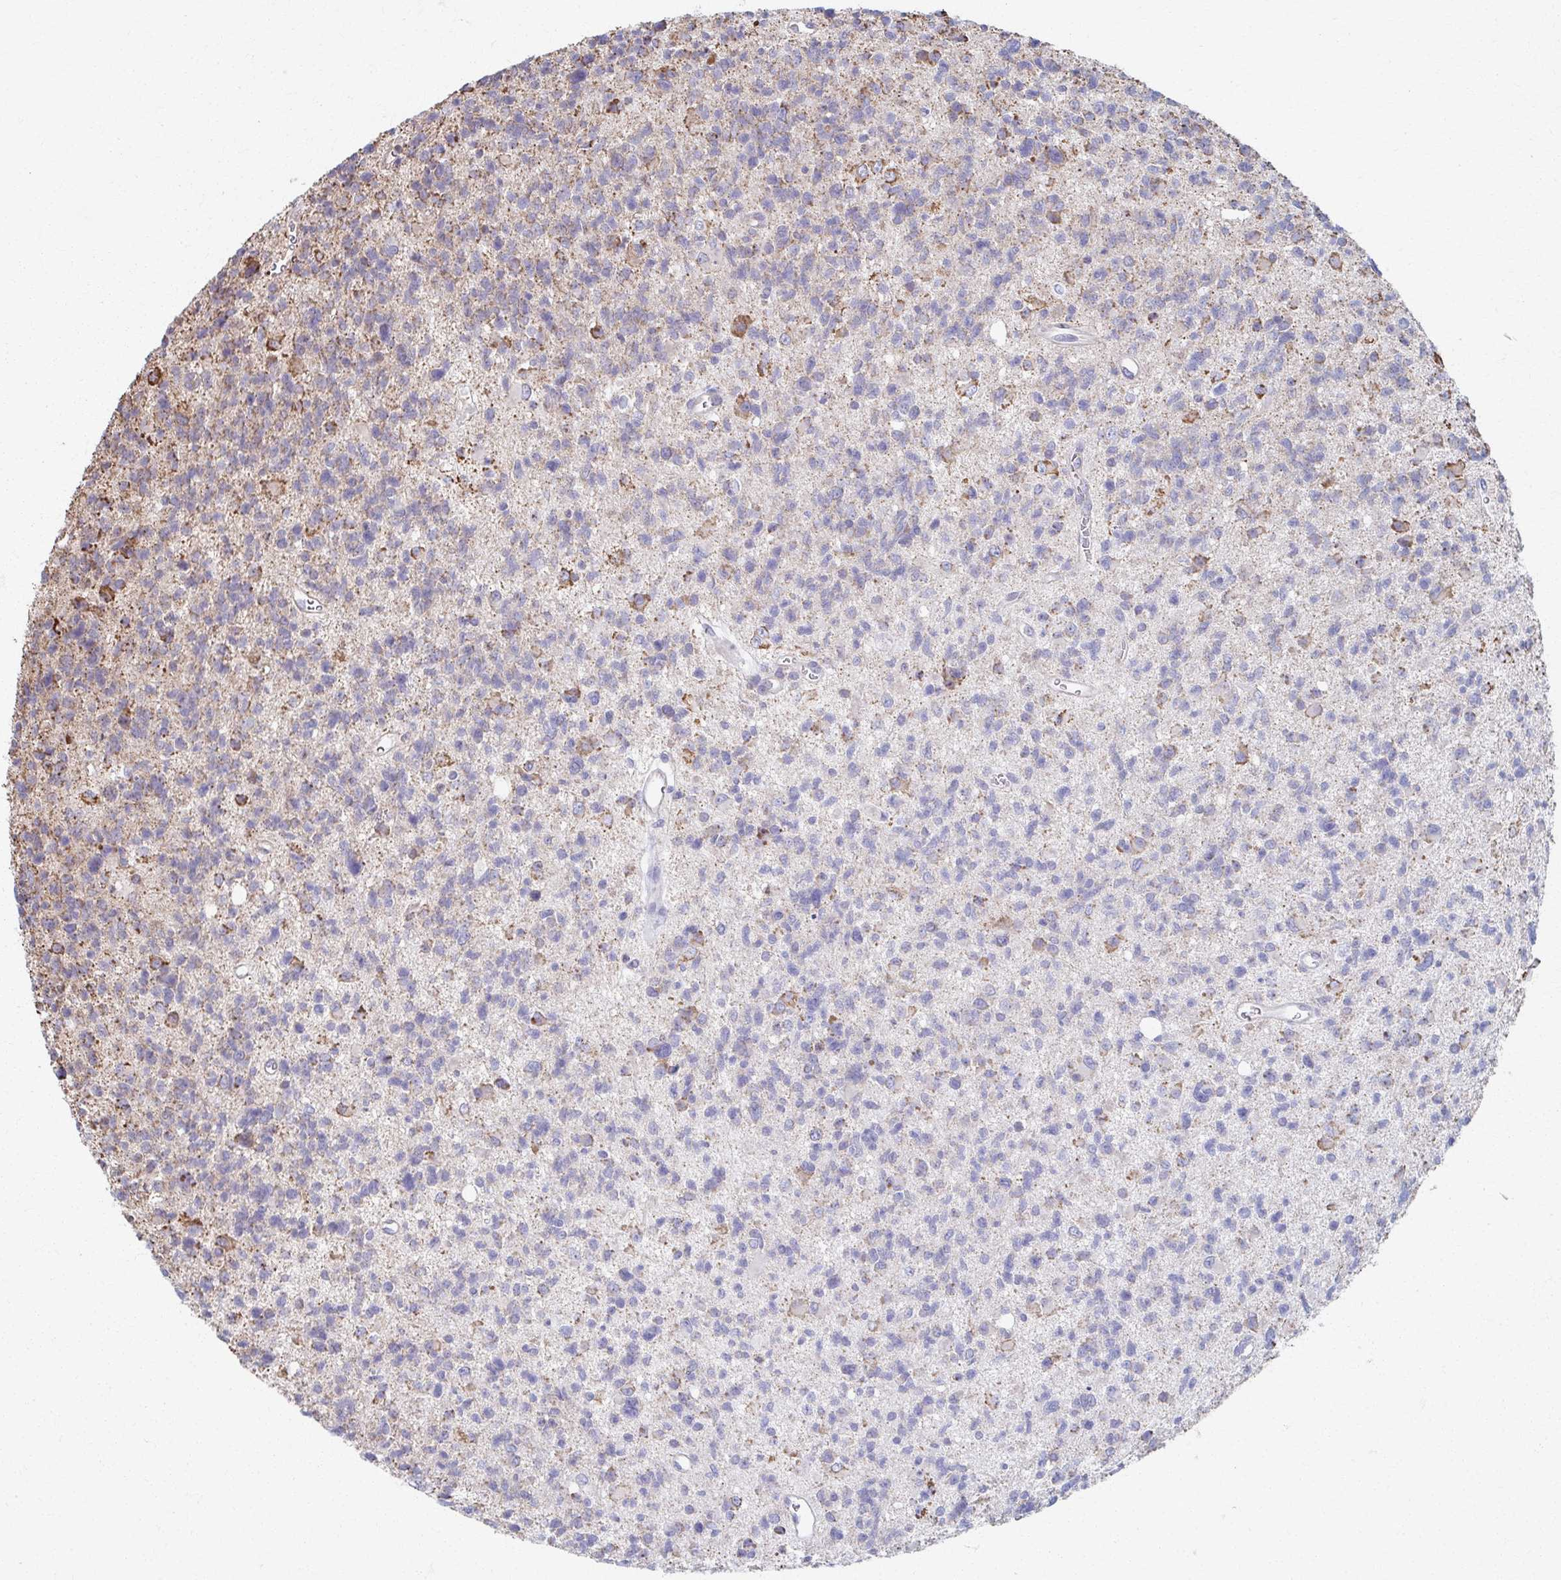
{"staining": {"intensity": "weak", "quantity": "<25%", "location": "cytoplasmic/membranous"}, "tissue": "glioma", "cell_type": "Tumor cells", "image_type": "cancer", "snomed": [{"axis": "morphology", "description": "Glioma, malignant, High grade"}, {"axis": "topography", "description": "Brain"}], "caption": "The immunohistochemistry image has no significant expression in tumor cells of malignant glioma (high-grade) tissue.", "gene": "KLHL34", "patient": {"sex": "male", "age": 29}}